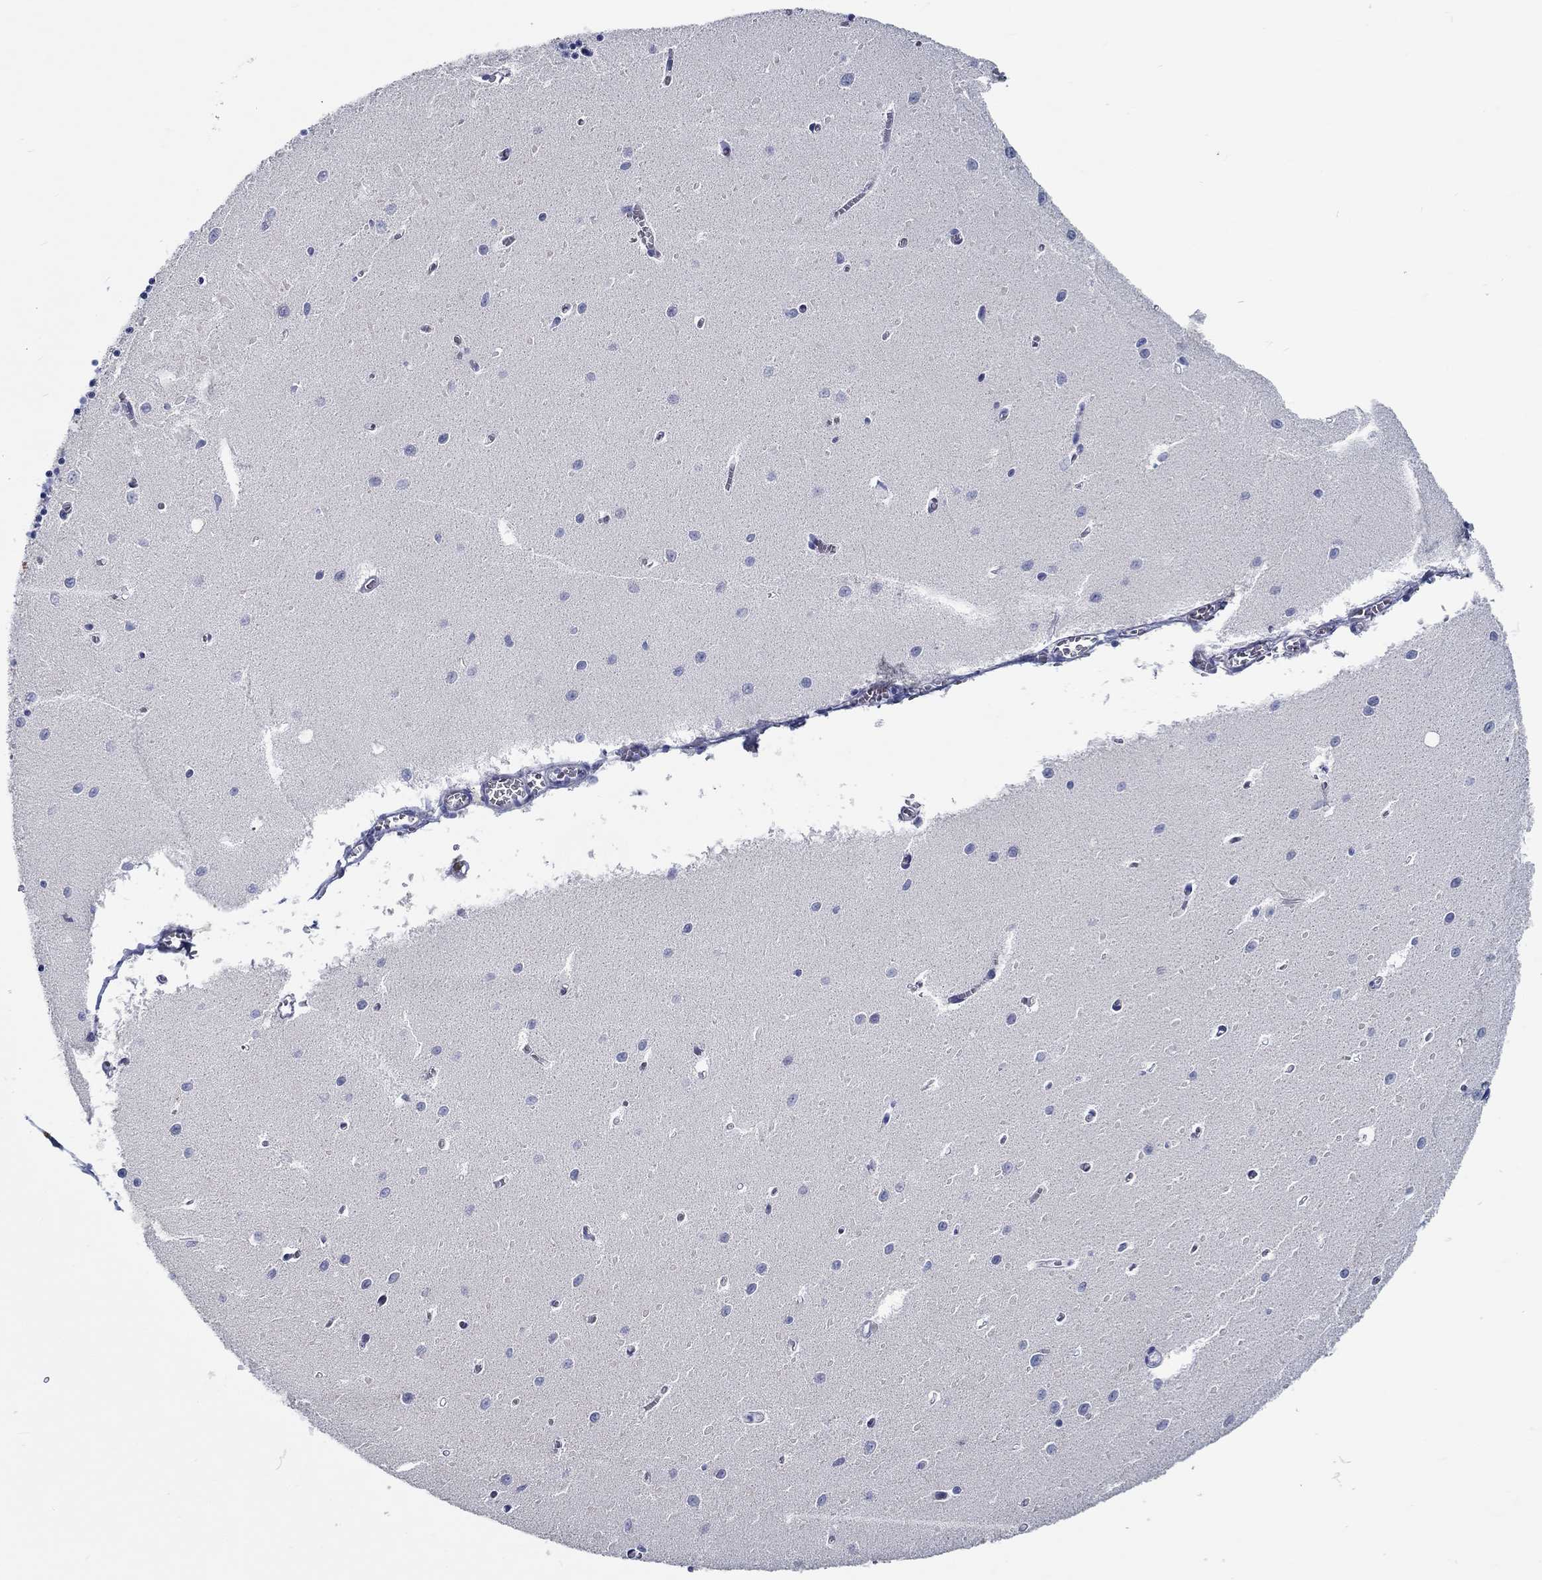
{"staining": {"intensity": "negative", "quantity": "none", "location": "none"}, "tissue": "cerebellum", "cell_type": "Cells in granular layer", "image_type": "normal", "snomed": [{"axis": "morphology", "description": "Normal tissue, NOS"}, {"axis": "topography", "description": "Cerebellum"}], "caption": "Immunohistochemical staining of normal cerebellum displays no significant staining in cells in granular layer.", "gene": "MYBPC1", "patient": {"sex": "female", "age": 64}}